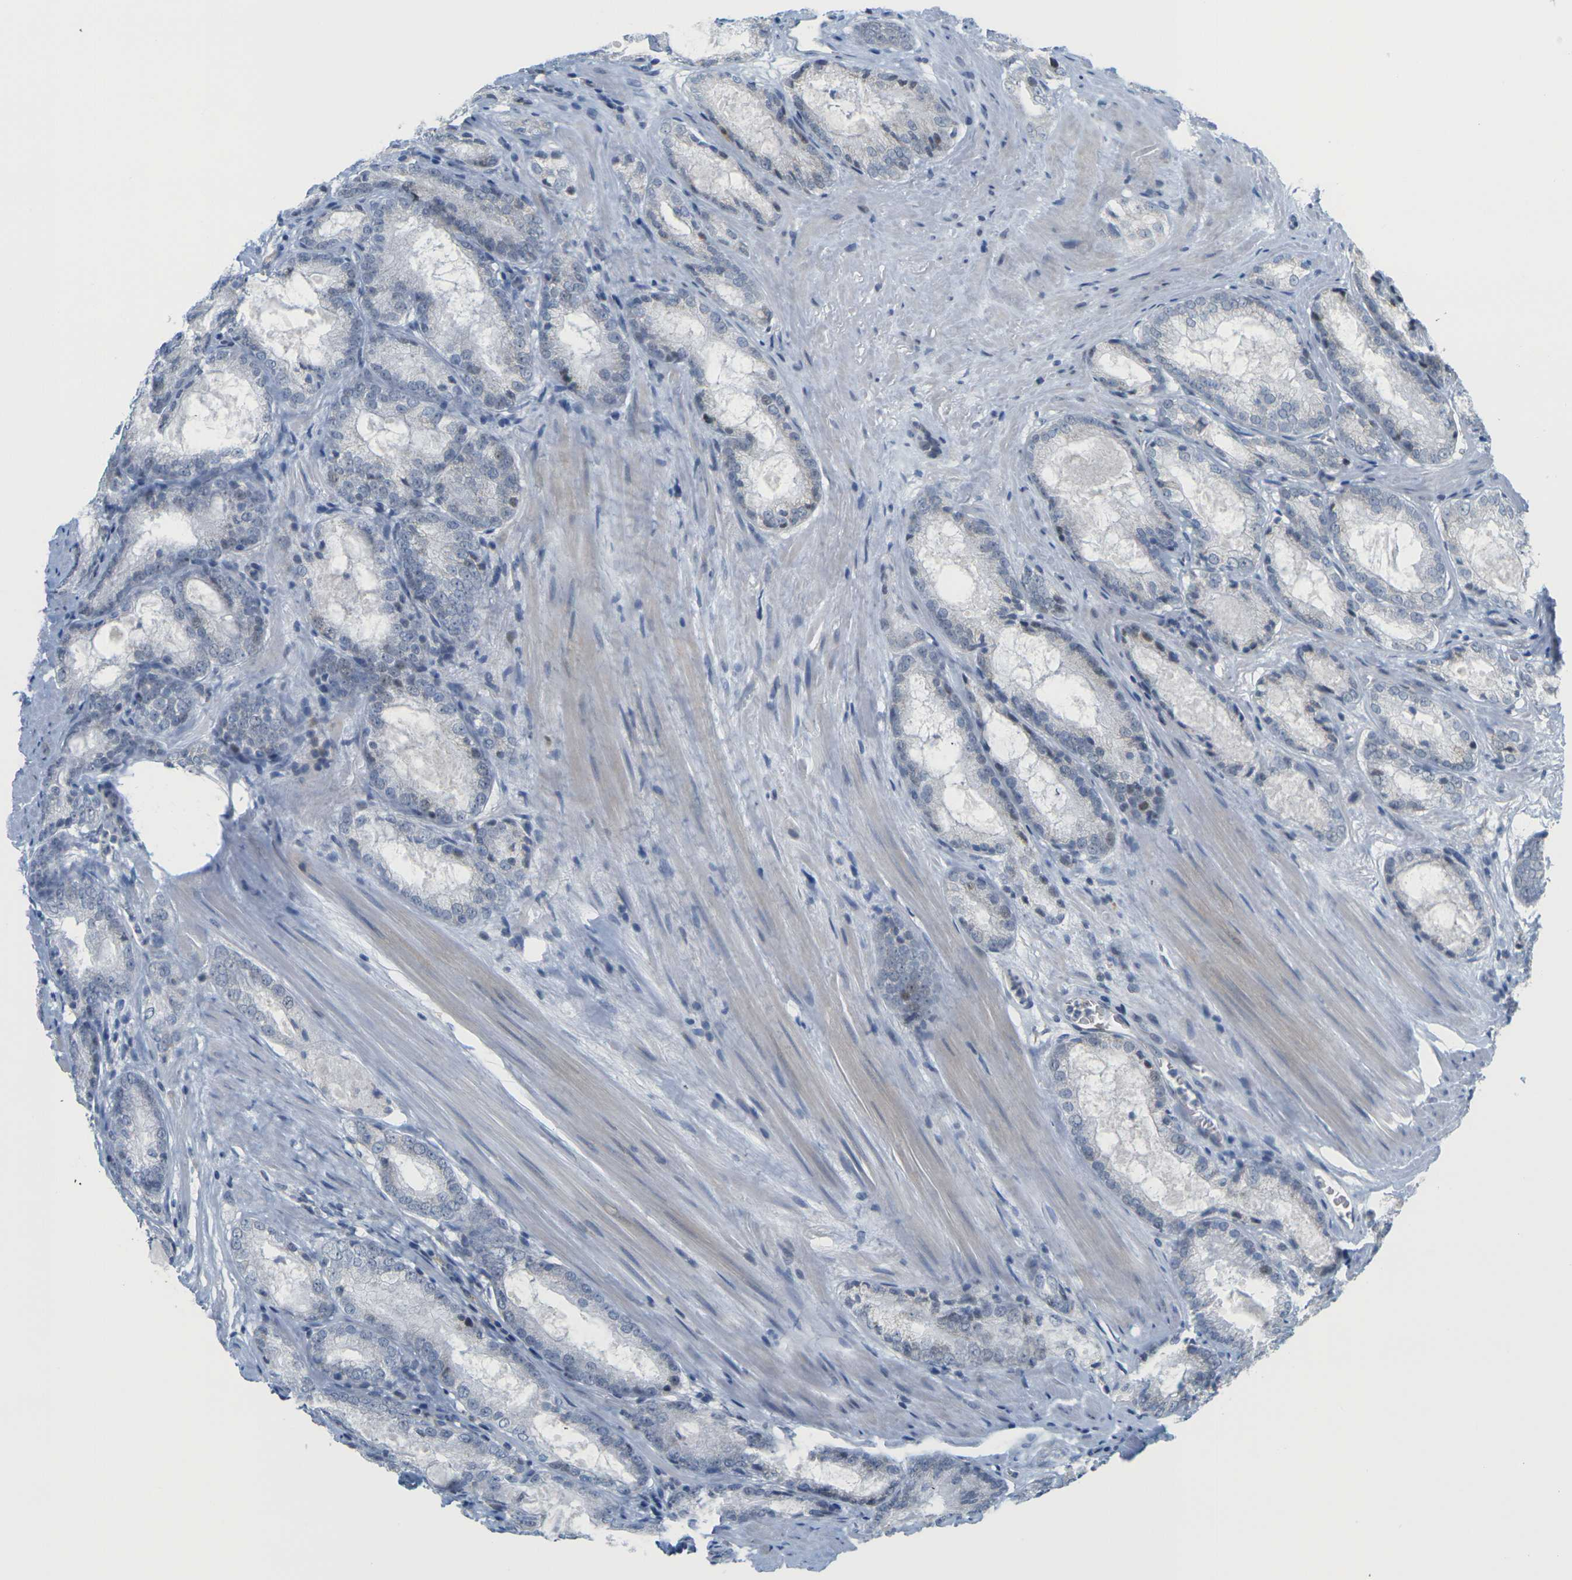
{"staining": {"intensity": "negative", "quantity": "none", "location": "none"}, "tissue": "prostate cancer", "cell_type": "Tumor cells", "image_type": "cancer", "snomed": [{"axis": "morphology", "description": "Adenocarcinoma, Low grade"}, {"axis": "topography", "description": "Prostate"}], "caption": "Tumor cells are negative for brown protein staining in prostate cancer (low-grade adenocarcinoma).", "gene": "OTOF", "patient": {"sex": "male", "age": 64}}